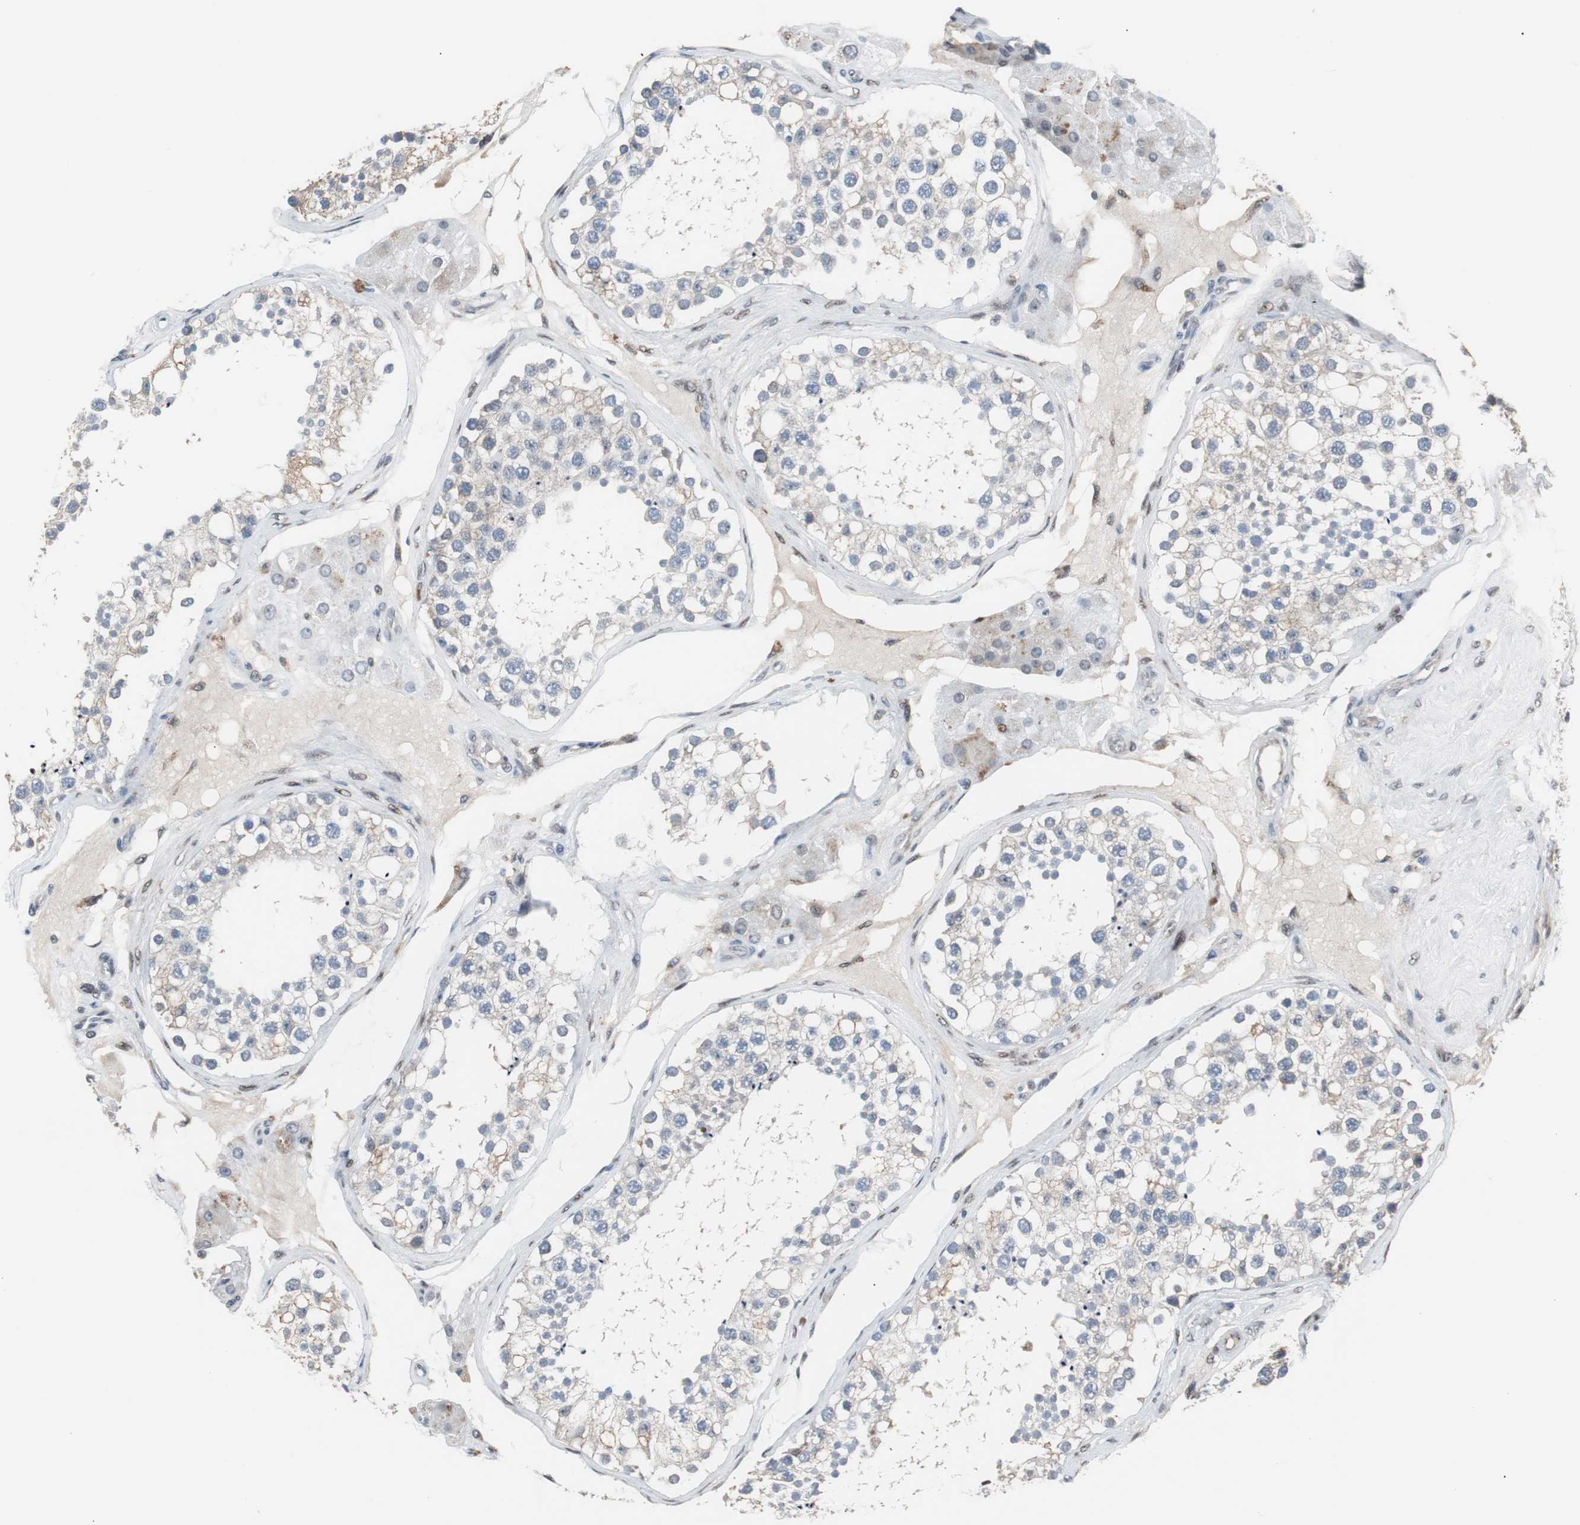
{"staining": {"intensity": "weak", "quantity": ">75%", "location": "cytoplasmic/membranous"}, "tissue": "testis", "cell_type": "Cells in seminiferous ducts", "image_type": "normal", "snomed": [{"axis": "morphology", "description": "Normal tissue, NOS"}, {"axis": "topography", "description": "Testis"}], "caption": "Immunohistochemical staining of benign human testis reveals >75% levels of weak cytoplasmic/membranous protein positivity in approximately >75% of cells in seminiferous ducts.", "gene": "ZHX2", "patient": {"sex": "male", "age": 68}}